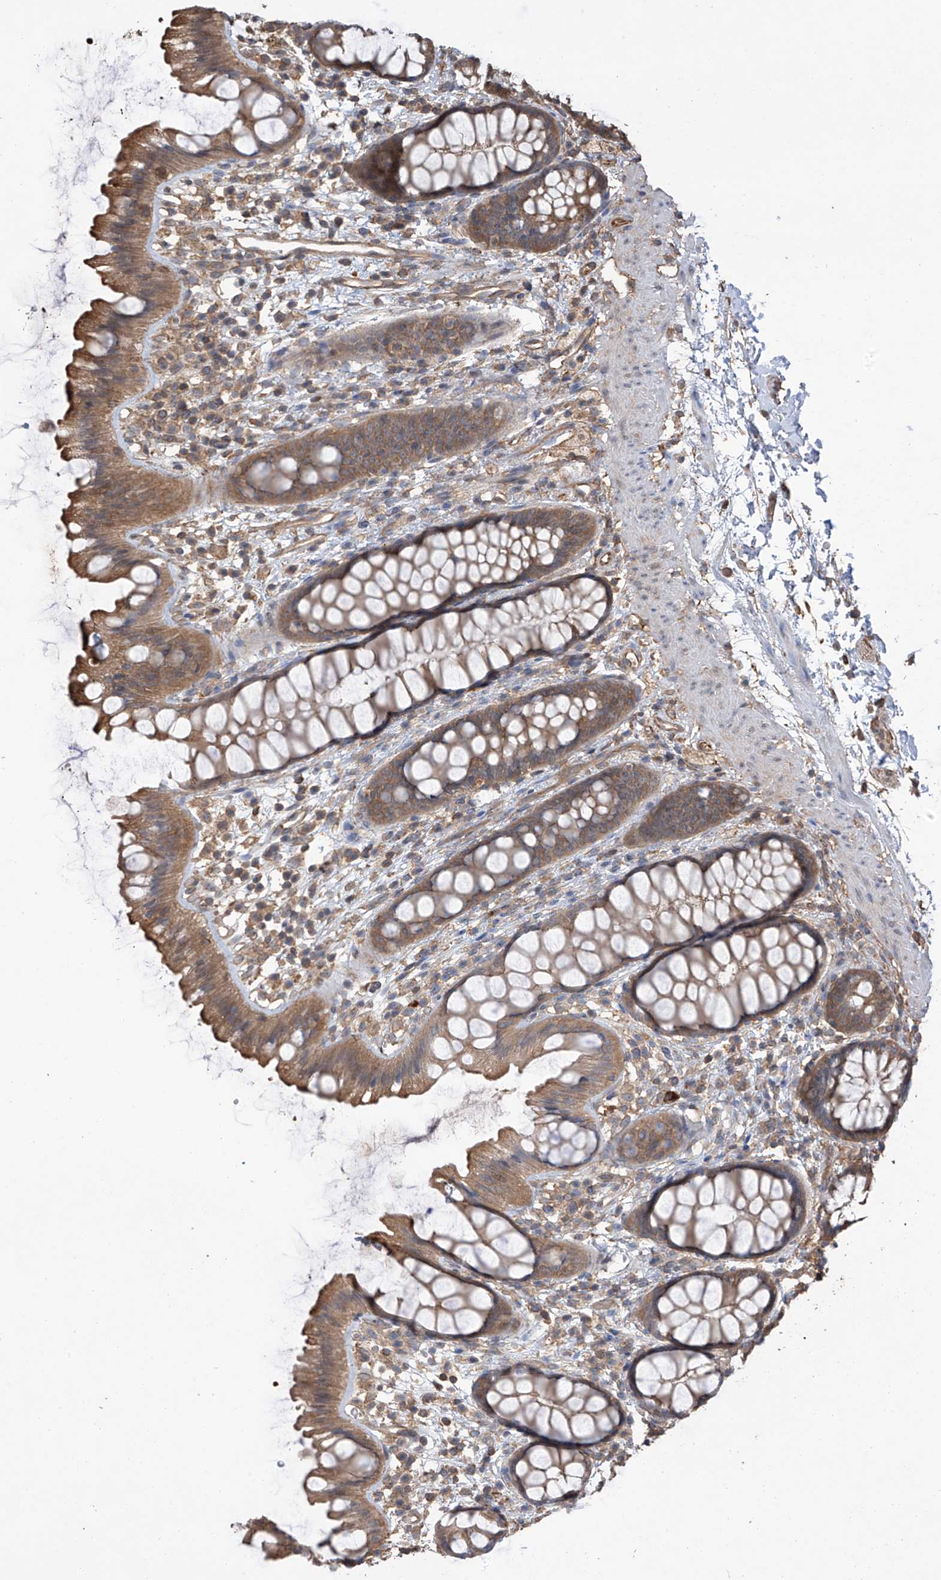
{"staining": {"intensity": "moderate", "quantity": ">75%", "location": "cytoplasmic/membranous"}, "tissue": "rectum", "cell_type": "Glandular cells", "image_type": "normal", "snomed": [{"axis": "morphology", "description": "Normal tissue, NOS"}, {"axis": "topography", "description": "Rectum"}], "caption": "Glandular cells demonstrate medium levels of moderate cytoplasmic/membranous positivity in approximately >75% of cells in unremarkable rectum.", "gene": "AGBL5", "patient": {"sex": "female", "age": 65}}